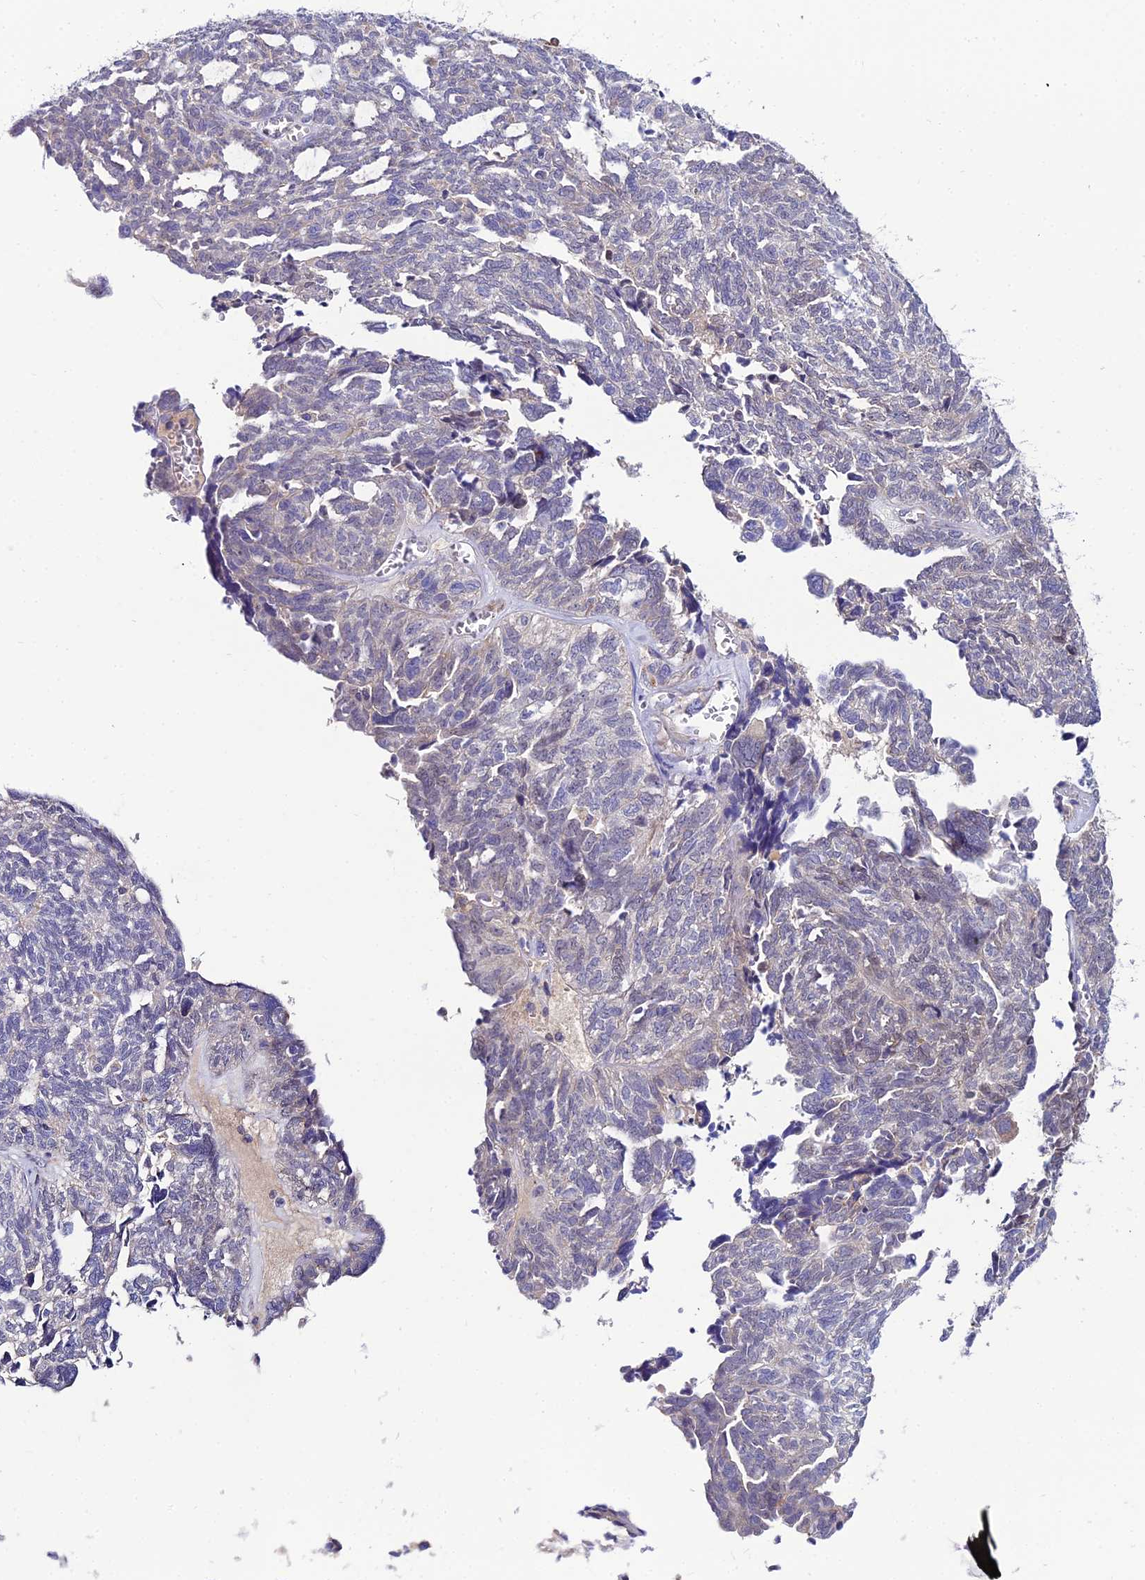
{"staining": {"intensity": "negative", "quantity": "none", "location": "none"}, "tissue": "ovarian cancer", "cell_type": "Tumor cells", "image_type": "cancer", "snomed": [{"axis": "morphology", "description": "Cystadenocarcinoma, serous, NOS"}, {"axis": "topography", "description": "Ovary"}], "caption": "A photomicrograph of human ovarian cancer (serous cystadenocarcinoma) is negative for staining in tumor cells.", "gene": "ACOT2", "patient": {"sex": "female", "age": 79}}